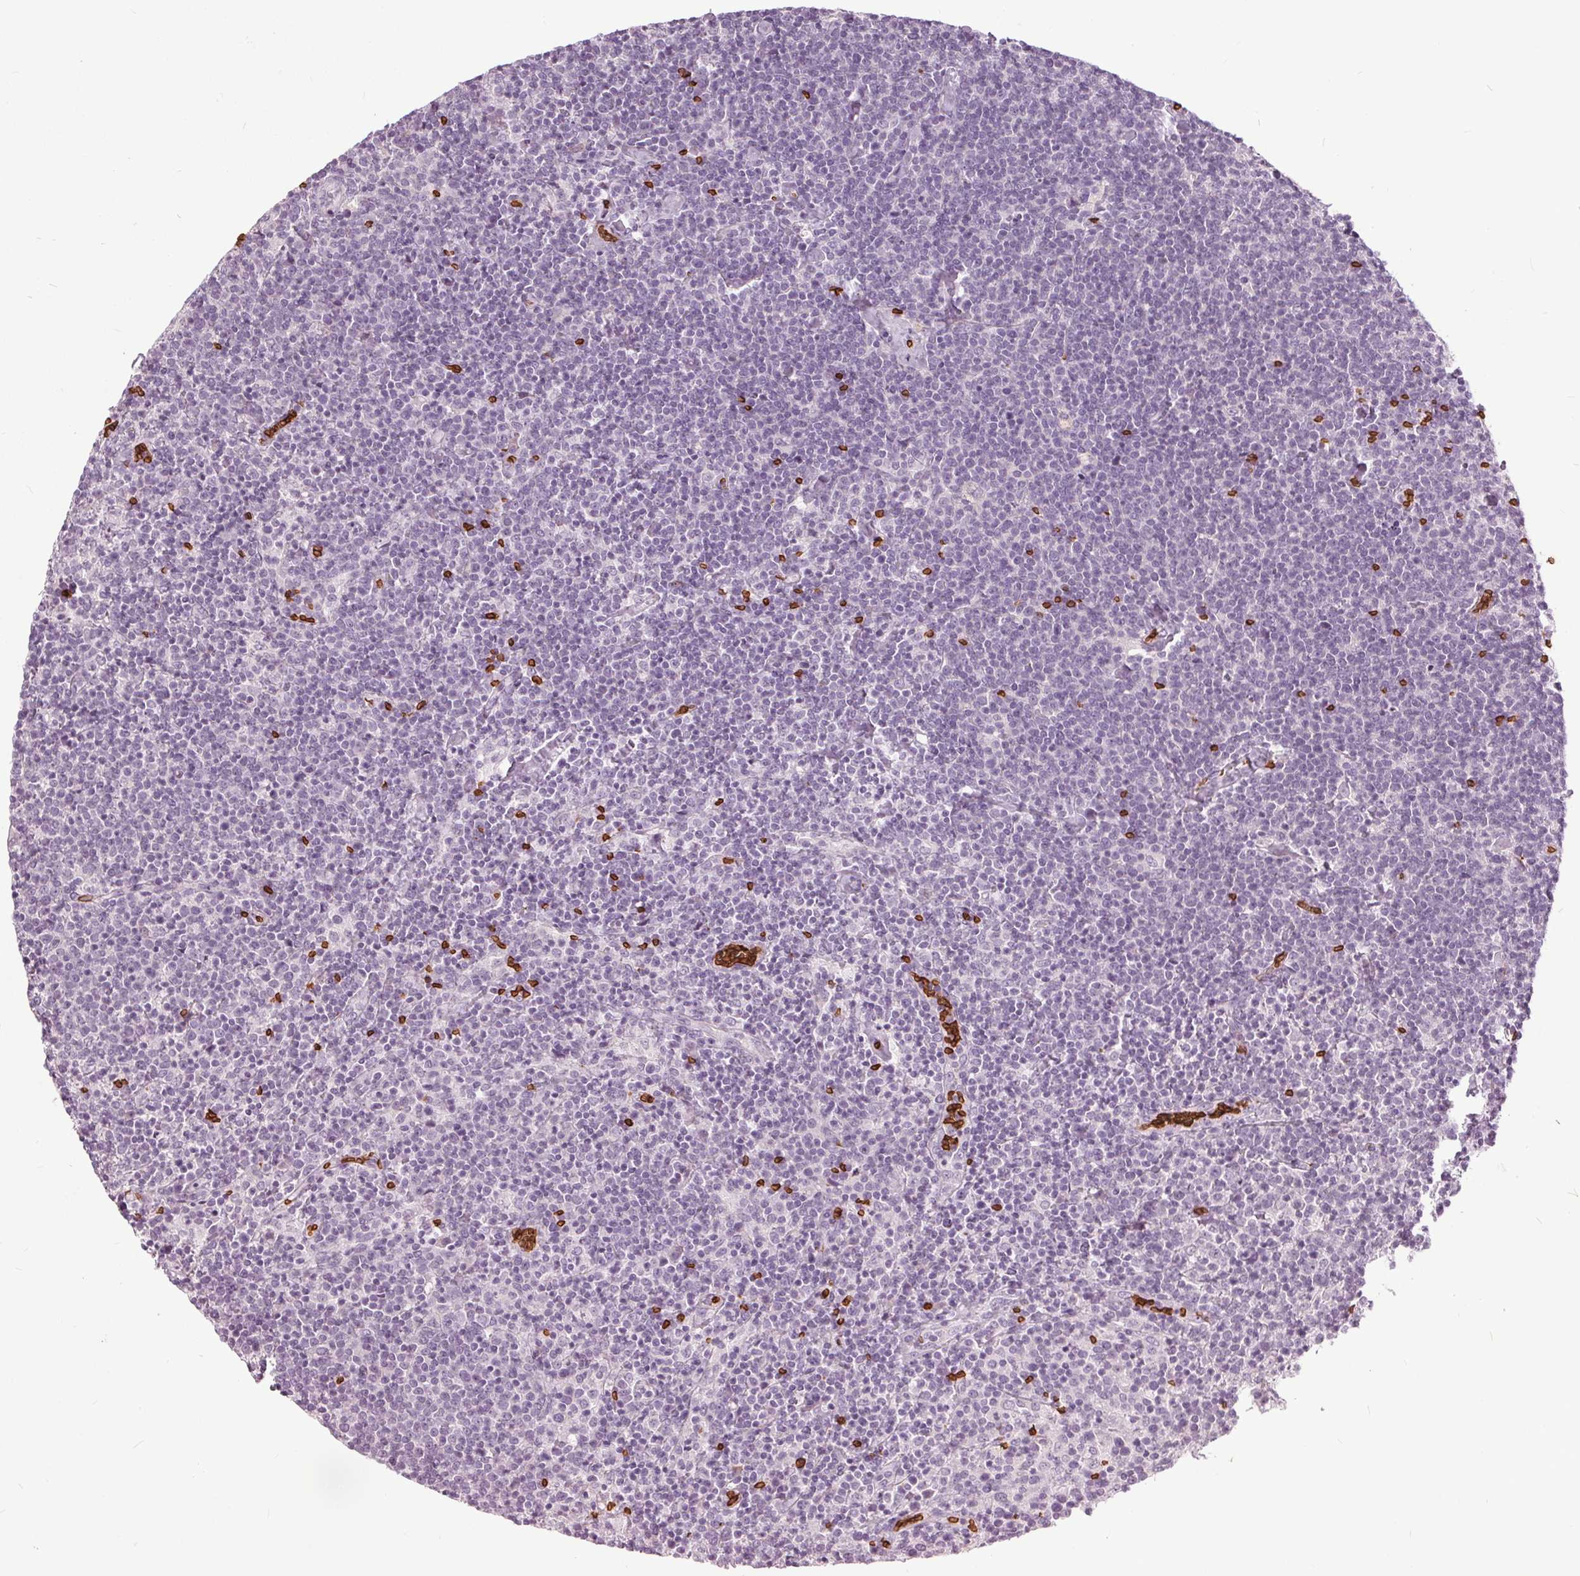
{"staining": {"intensity": "negative", "quantity": "none", "location": "none"}, "tissue": "lymphoma", "cell_type": "Tumor cells", "image_type": "cancer", "snomed": [{"axis": "morphology", "description": "Malignant lymphoma, non-Hodgkin's type, High grade"}, {"axis": "topography", "description": "Lymph node"}], "caption": "This is an IHC histopathology image of human lymphoma. There is no staining in tumor cells.", "gene": "SLC4A1", "patient": {"sex": "male", "age": 61}}